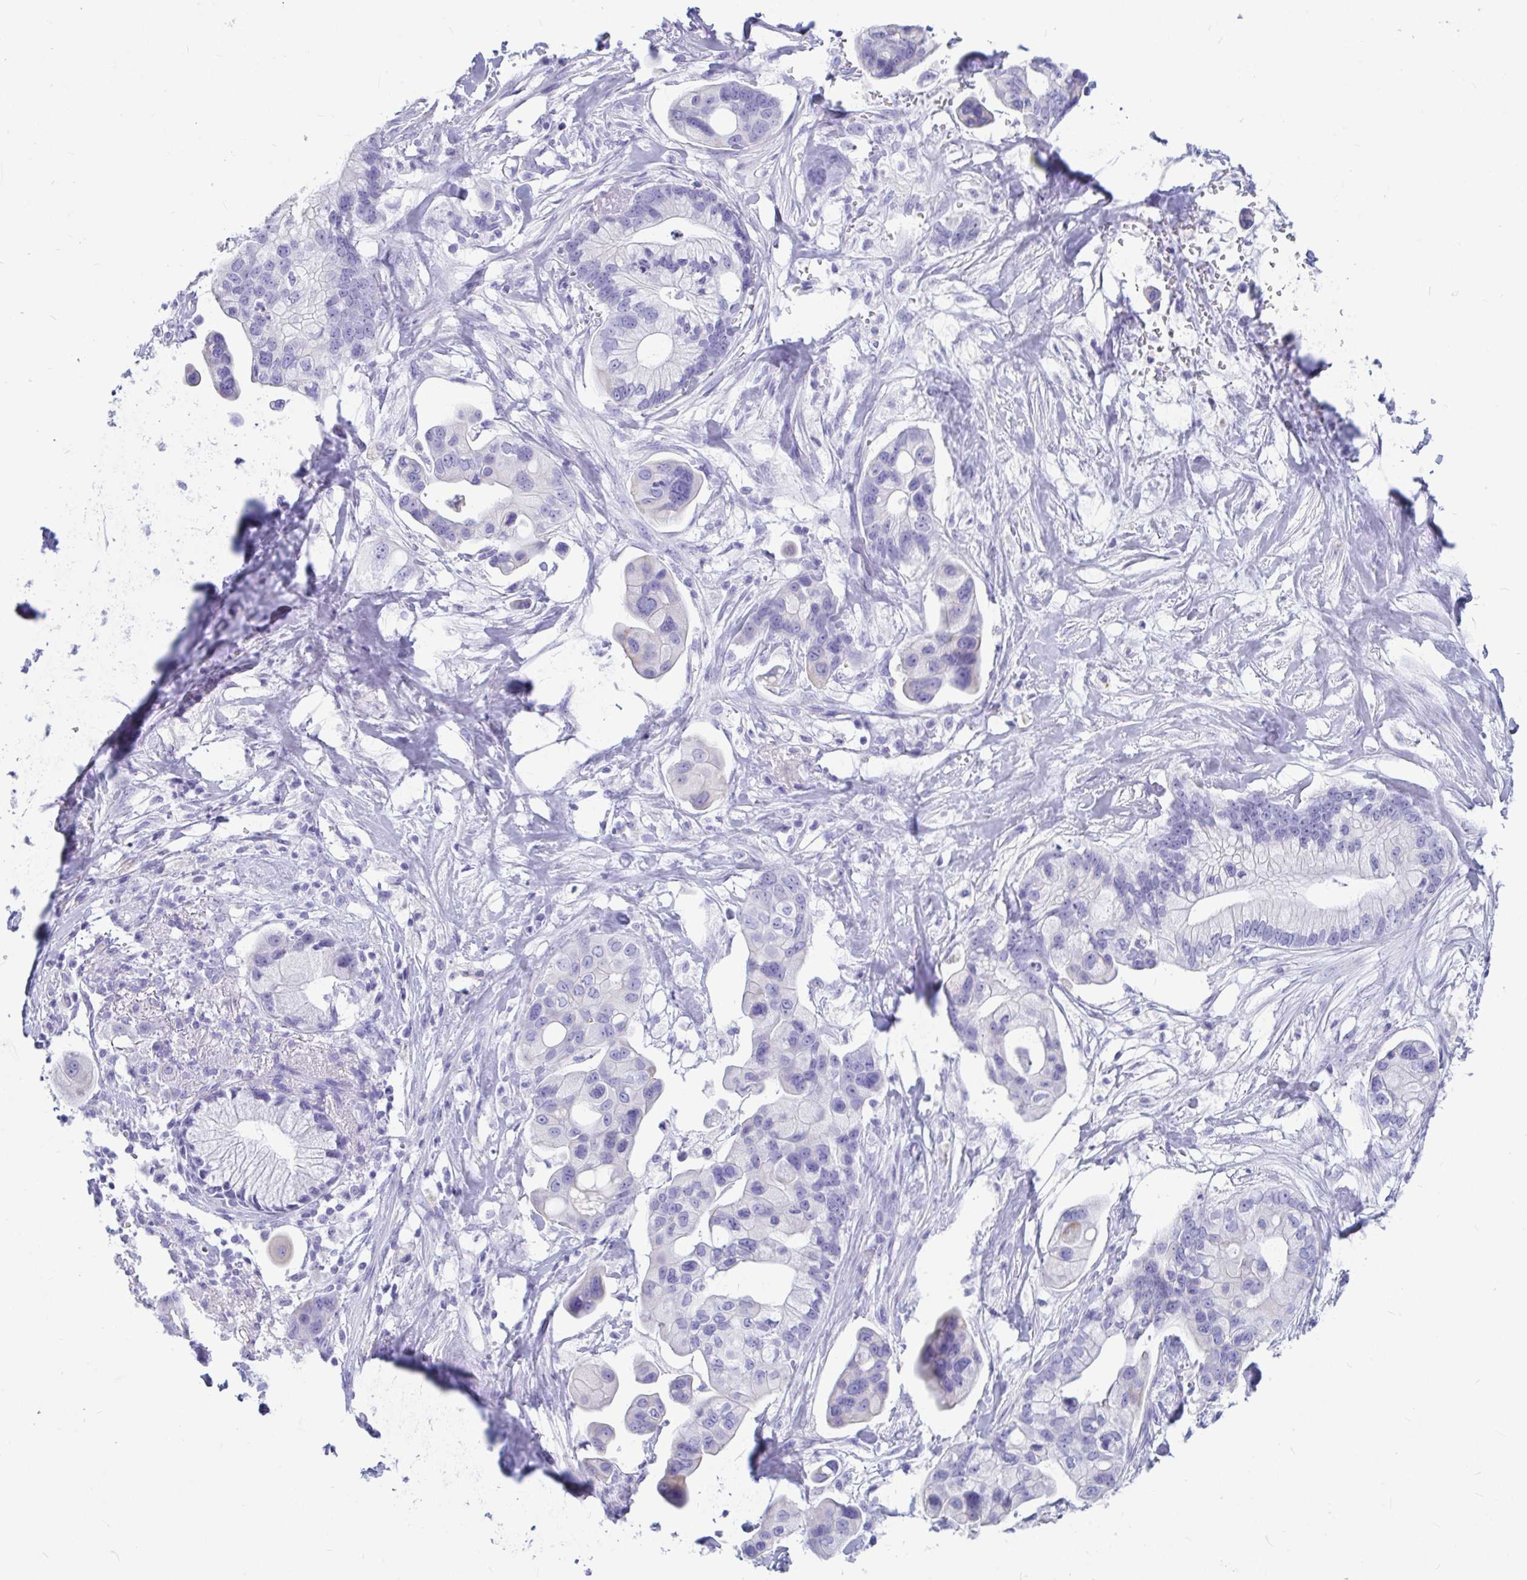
{"staining": {"intensity": "negative", "quantity": "none", "location": "none"}, "tissue": "pancreatic cancer", "cell_type": "Tumor cells", "image_type": "cancer", "snomed": [{"axis": "morphology", "description": "Adenocarcinoma, NOS"}, {"axis": "topography", "description": "Pancreas"}], "caption": "Immunohistochemical staining of pancreatic cancer (adenocarcinoma) exhibits no significant staining in tumor cells.", "gene": "OR5J2", "patient": {"sex": "male", "age": 68}}